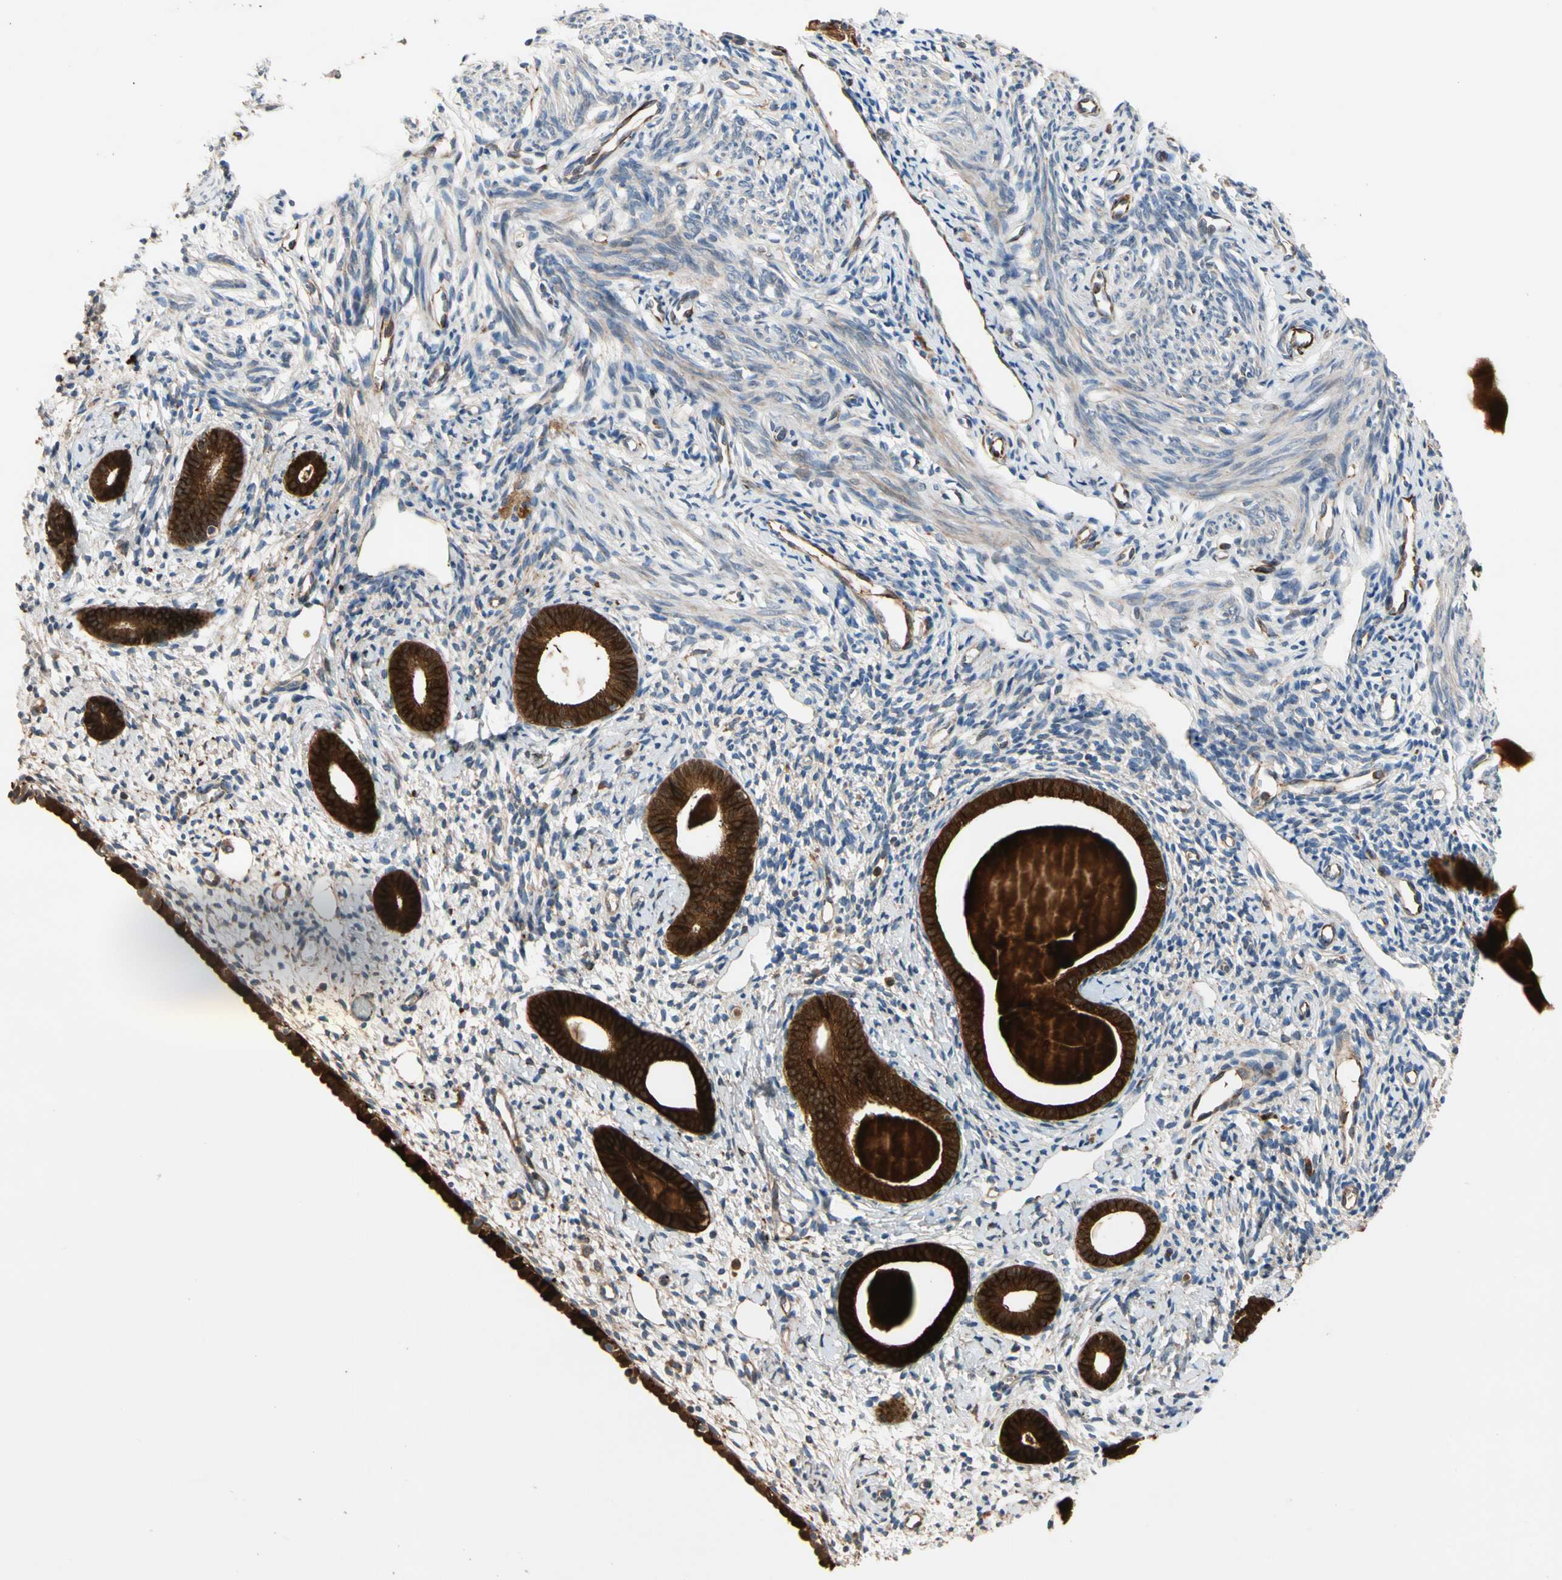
{"staining": {"intensity": "moderate", "quantity": ">75%", "location": "cytoplasmic/membranous"}, "tissue": "endometrium", "cell_type": "Cells in endometrial stroma", "image_type": "normal", "snomed": [{"axis": "morphology", "description": "Normal tissue, NOS"}, {"axis": "topography", "description": "Endometrium"}], "caption": "About >75% of cells in endometrial stroma in benign human endometrium demonstrate moderate cytoplasmic/membranous protein expression as visualized by brown immunohistochemical staining.", "gene": "FGD6", "patient": {"sex": "female", "age": 71}}